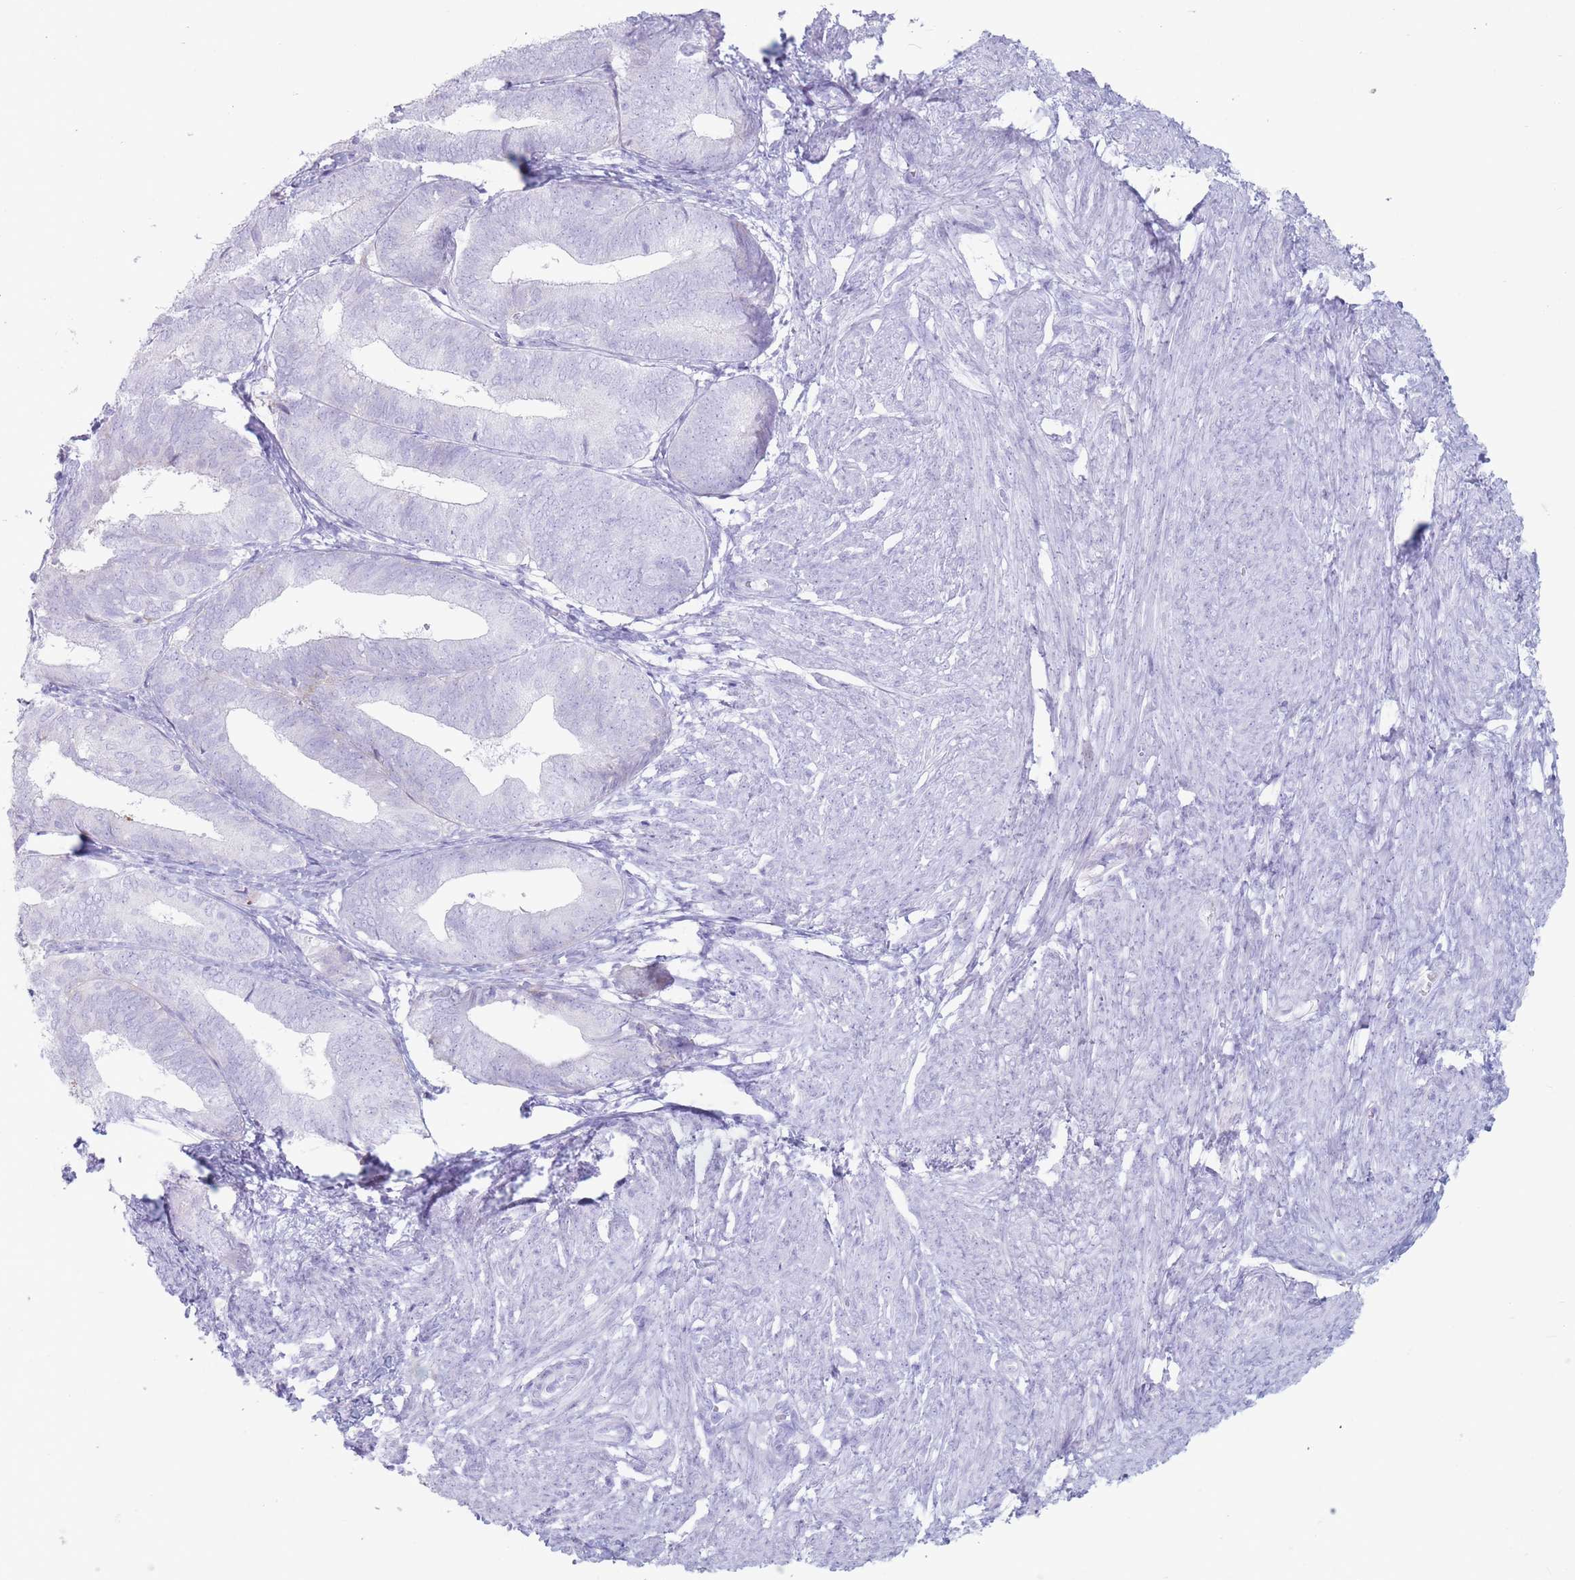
{"staining": {"intensity": "negative", "quantity": "none", "location": "none"}, "tissue": "endometrial cancer", "cell_type": "Tumor cells", "image_type": "cancer", "snomed": [{"axis": "morphology", "description": "Adenocarcinoma, NOS"}, {"axis": "topography", "description": "Endometrium"}], "caption": "Immunohistochemistry (IHC) photomicrograph of neoplastic tissue: human adenocarcinoma (endometrial) stained with DAB demonstrates no significant protein staining in tumor cells. The staining was performed using DAB (3,3'-diaminobenzidine) to visualize the protein expression in brown, while the nuclei were stained in blue with hematoxylin (Magnification: 20x).", "gene": "ST3GAL5", "patient": {"sex": "female", "age": 87}}